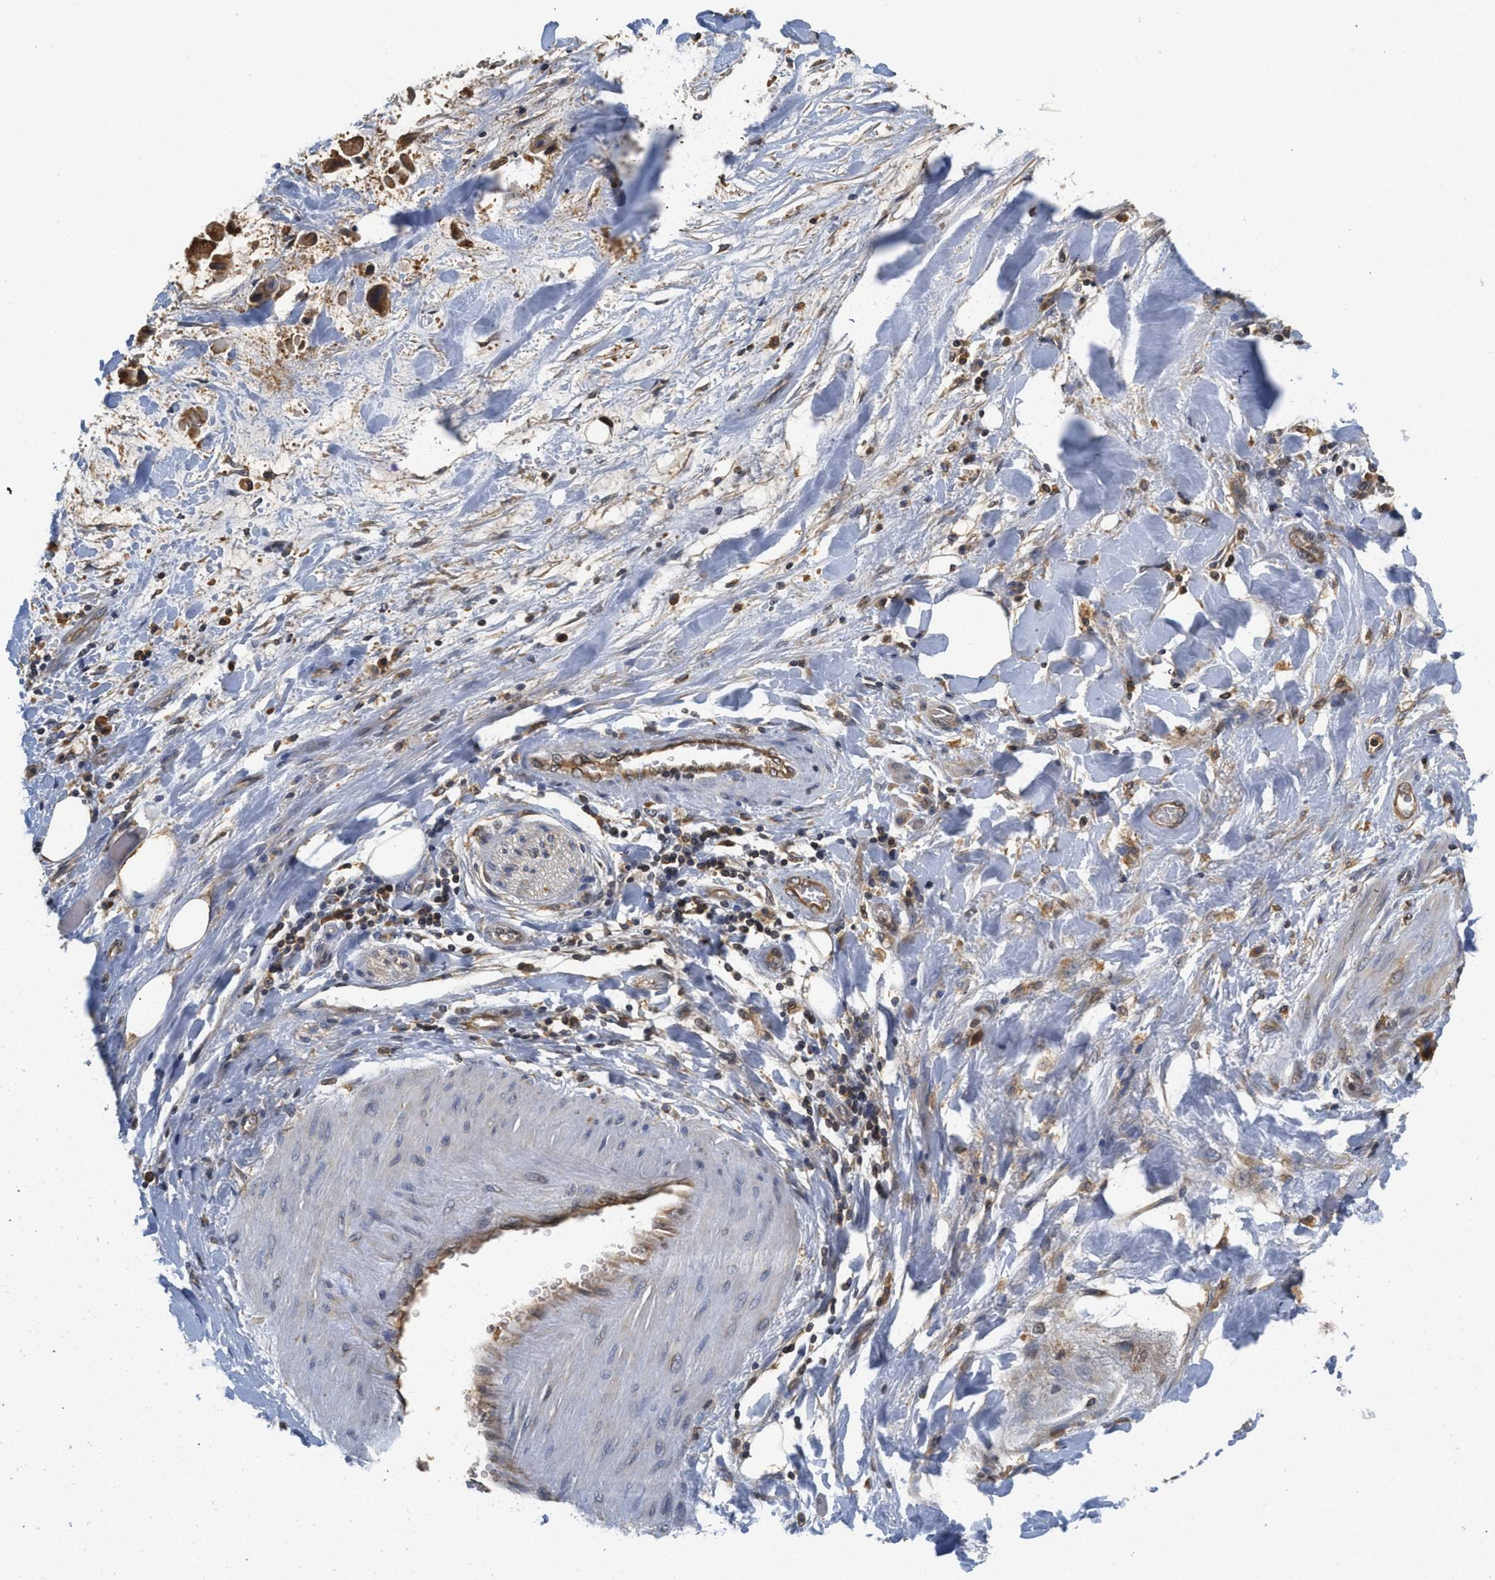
{"staining": {"intensity": "moderate", "quantity": ">75%", "location": "cytoplasmic/membranous"}, "tissue": "adipose tissue", "cell_type": "Adipocytes", "image_type": "normal", "snomed": [{"axis": "morphology", "description": "Normal tissue, NOS"}, {"axis": "morphology", "description": "Cholangiocarcinoma"}, {"axis": "topography", "description": "Liver"}, {"axis": "topography", "description": "Peripheral nerve tissue"}], "caption": "Adipose tissue stained for a protein demonstrates moderate cytoplasmic/membranous positivity in adipocytes. The protein of interest is stained brown, and the nuclei are stained in blue (DAB (3,3'-diaminobenzidine) IHC with brightfield microscopy, high magnification).", "gene": "BCAP31", "patient": {"sex": "male", "age": 50}}